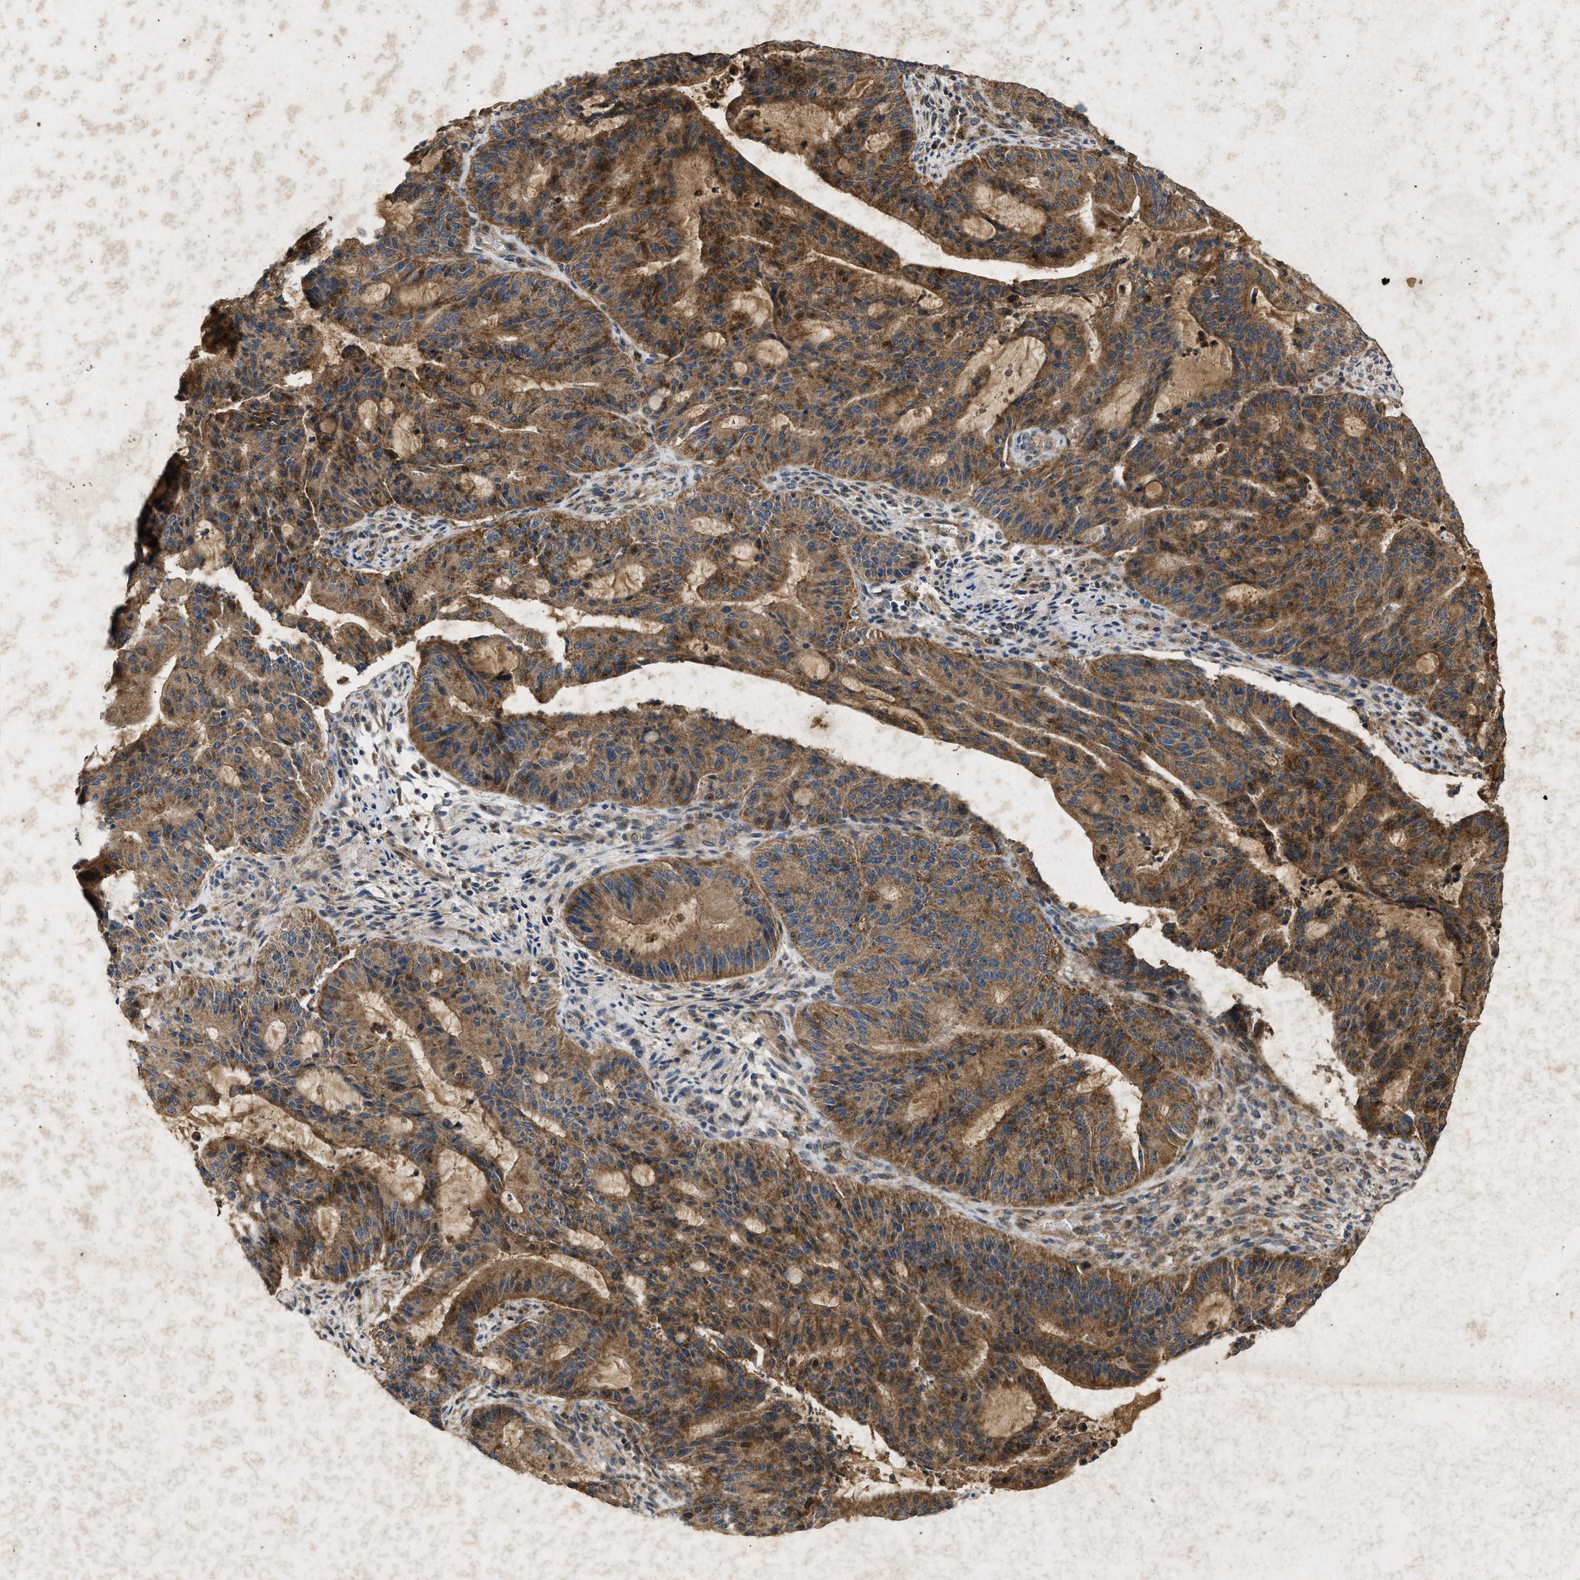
{"staining": {"intensity": "moderate", "quantity": ">75%", "location": "cytoplasmic/membranous"}, "tissue": "liver cancer", "cell_type": "Tumor cells", "image_type": "cancer", "snomed": [{"axis": "morphology", "description": "Normal tissue, NOS"}, {"axis": "morphology", "description": "Cholangiocarcinoma"}, {"axis": "topography", "description": "Liver"}, {"axis": "topography", "description": "Peripheral nerve tissue"}], "caption": "IHC of cholangiocarcinoma (liver) demonstrates medium levels of moderate cytoplasmic/membranous staining in about >75% of tumor cells.", "gene": "PRKG2", "patient": {"sex": "female", "age": 73}}